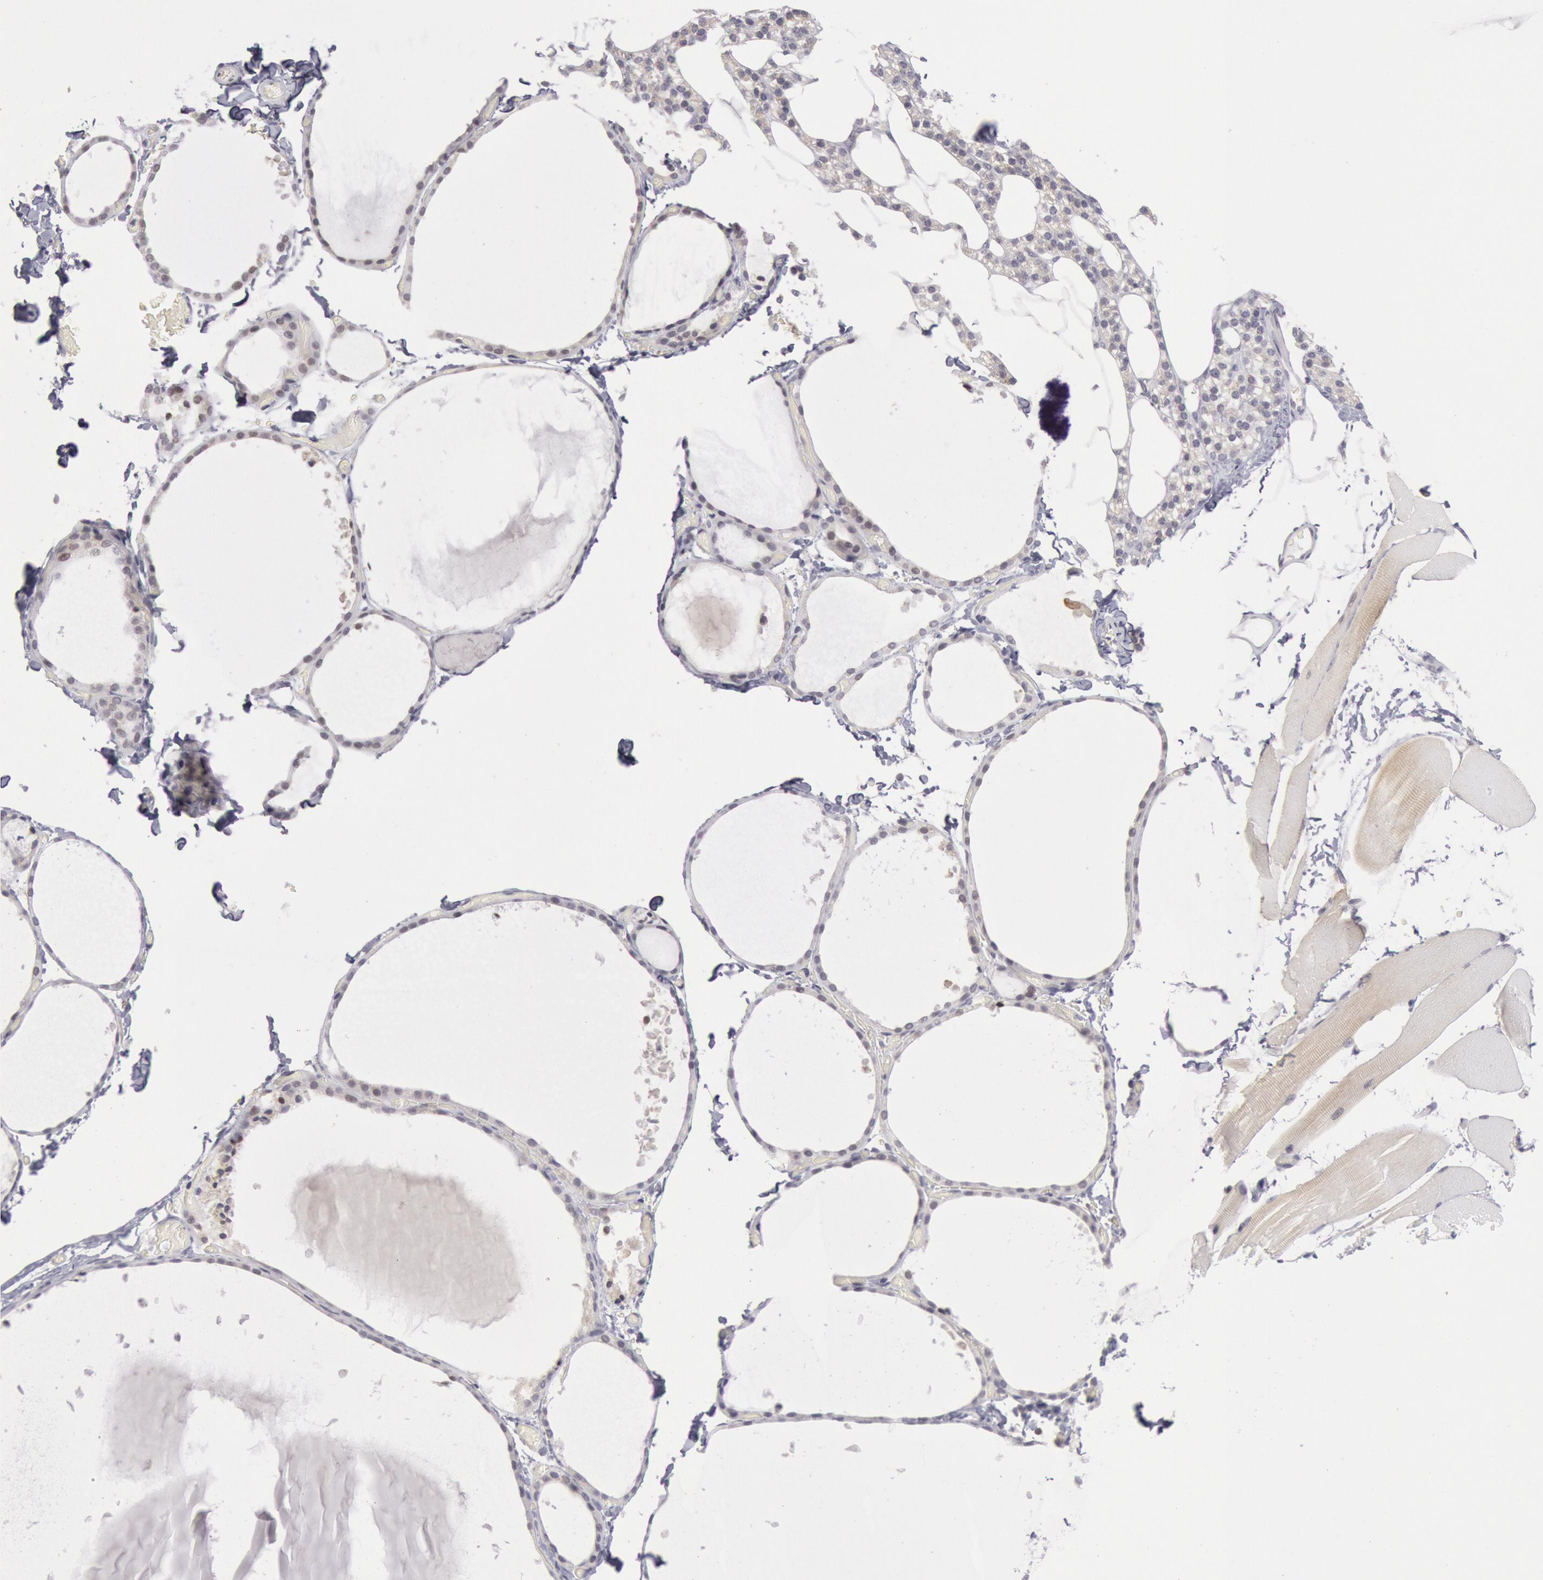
{"staining": {"intensity": "negative", "quantity": "none", "location": "none"}, "tissue": "thyroid gland", "cell_type": "Glandular cells", "image_type": "normal", "snomed": [{"axis": "morphology", "description": "Normal tissue, NOS"}, {"axis": "topography", "description": "Thyroid gland"}], "caption": "Glandular cells show no significant positivity in benign thyroid gland.", "gene": "JOSD1", "patient": {"sex": "female", "age": 22}}